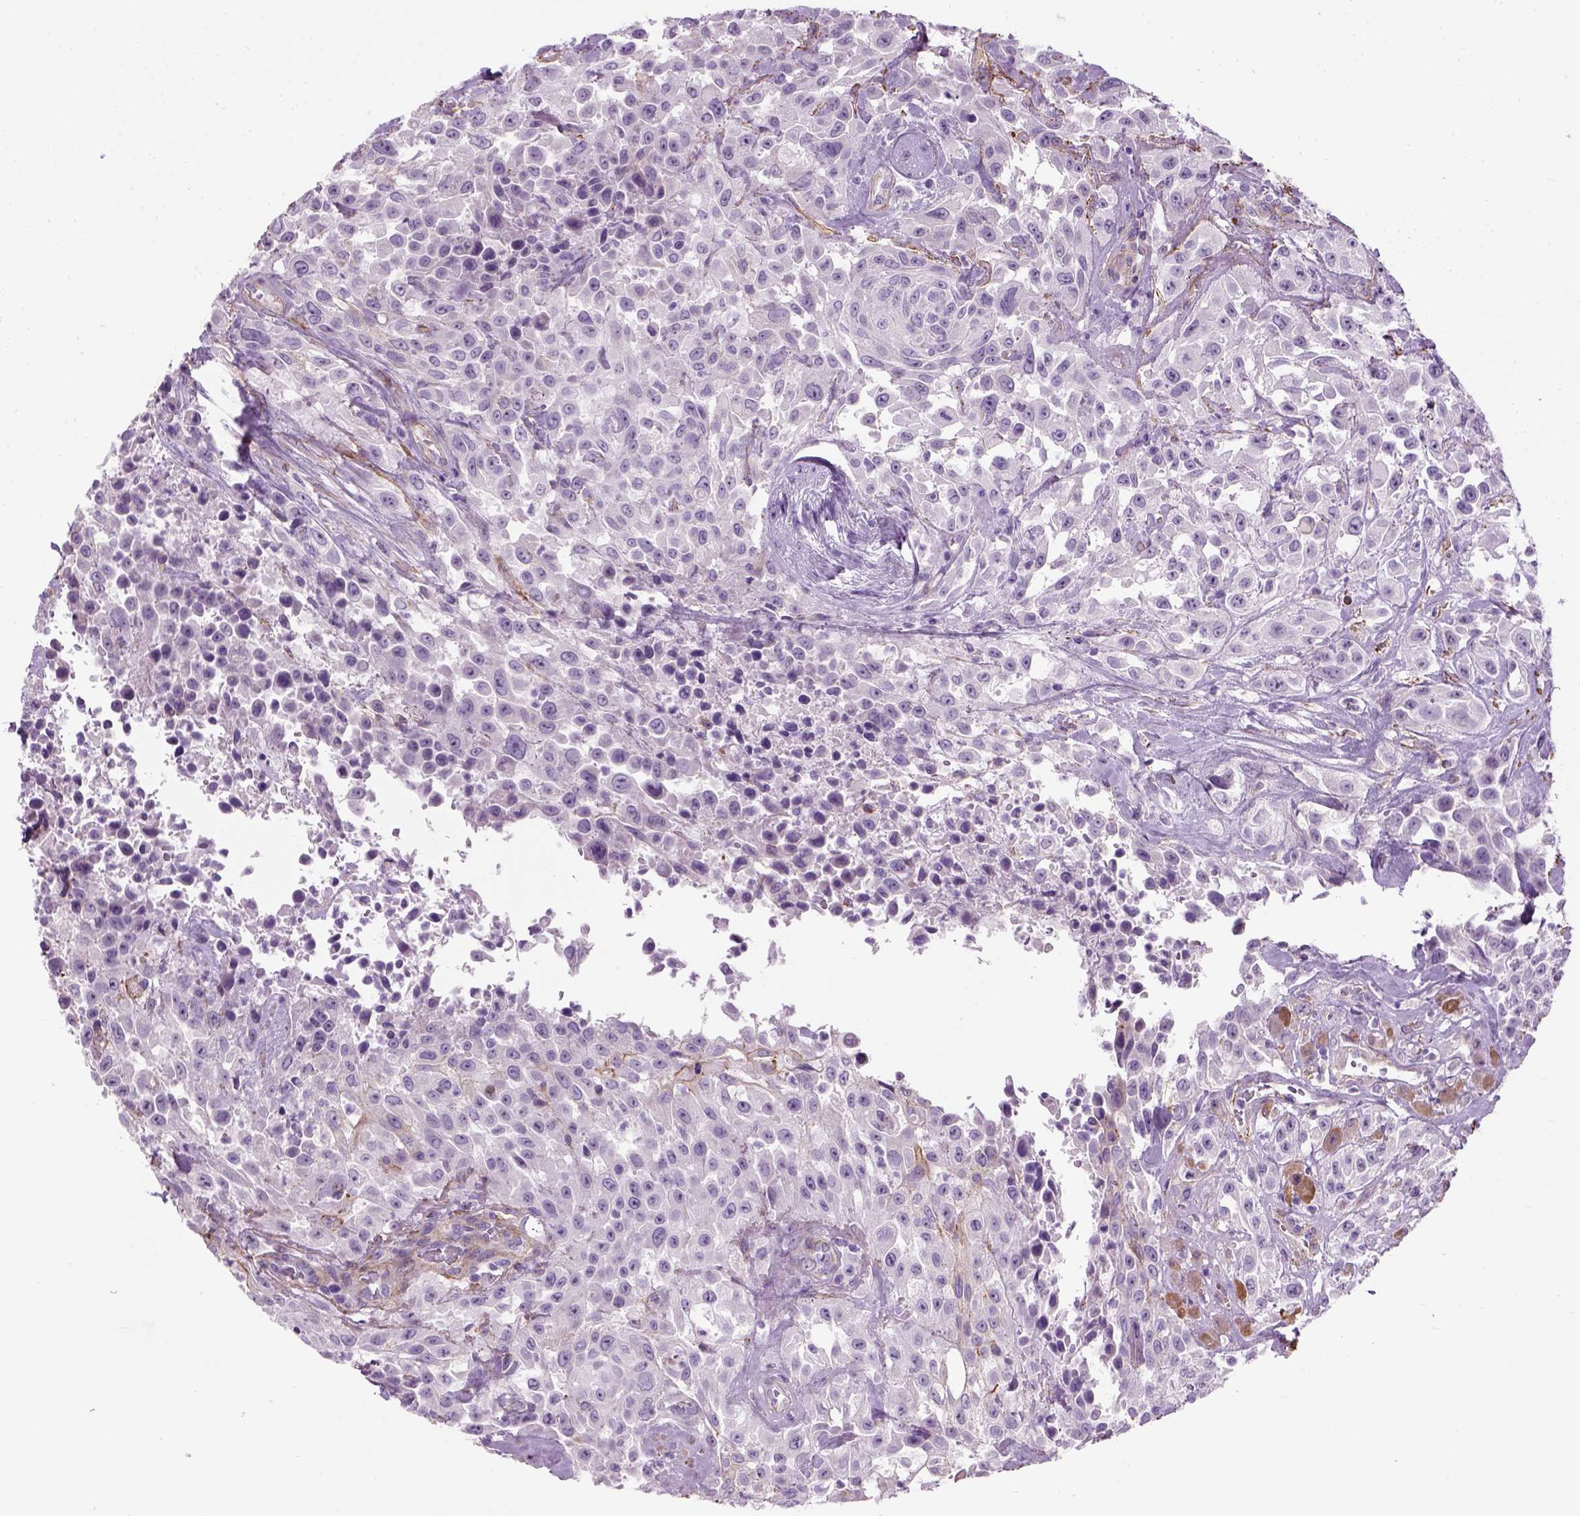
{"staining": {"intensity": "negative", "quantity": "none", "location": "none"}, "tissue": "urothelial cancer", "cell_type": "Tumor cells", "image_type": "cancer", "snomed": [{"axis": "morphology", "description": "Urothelial carcinoma, High grade"}, {"axis": "topography", "description": "Urinary bladder"}], "caption": "Urothelial cancer stained for a protein using immunohistochemistry exhibits no expression tumor cells.", "gene": "FAM161A", "patient": {"sex": "male", "age": 79}}